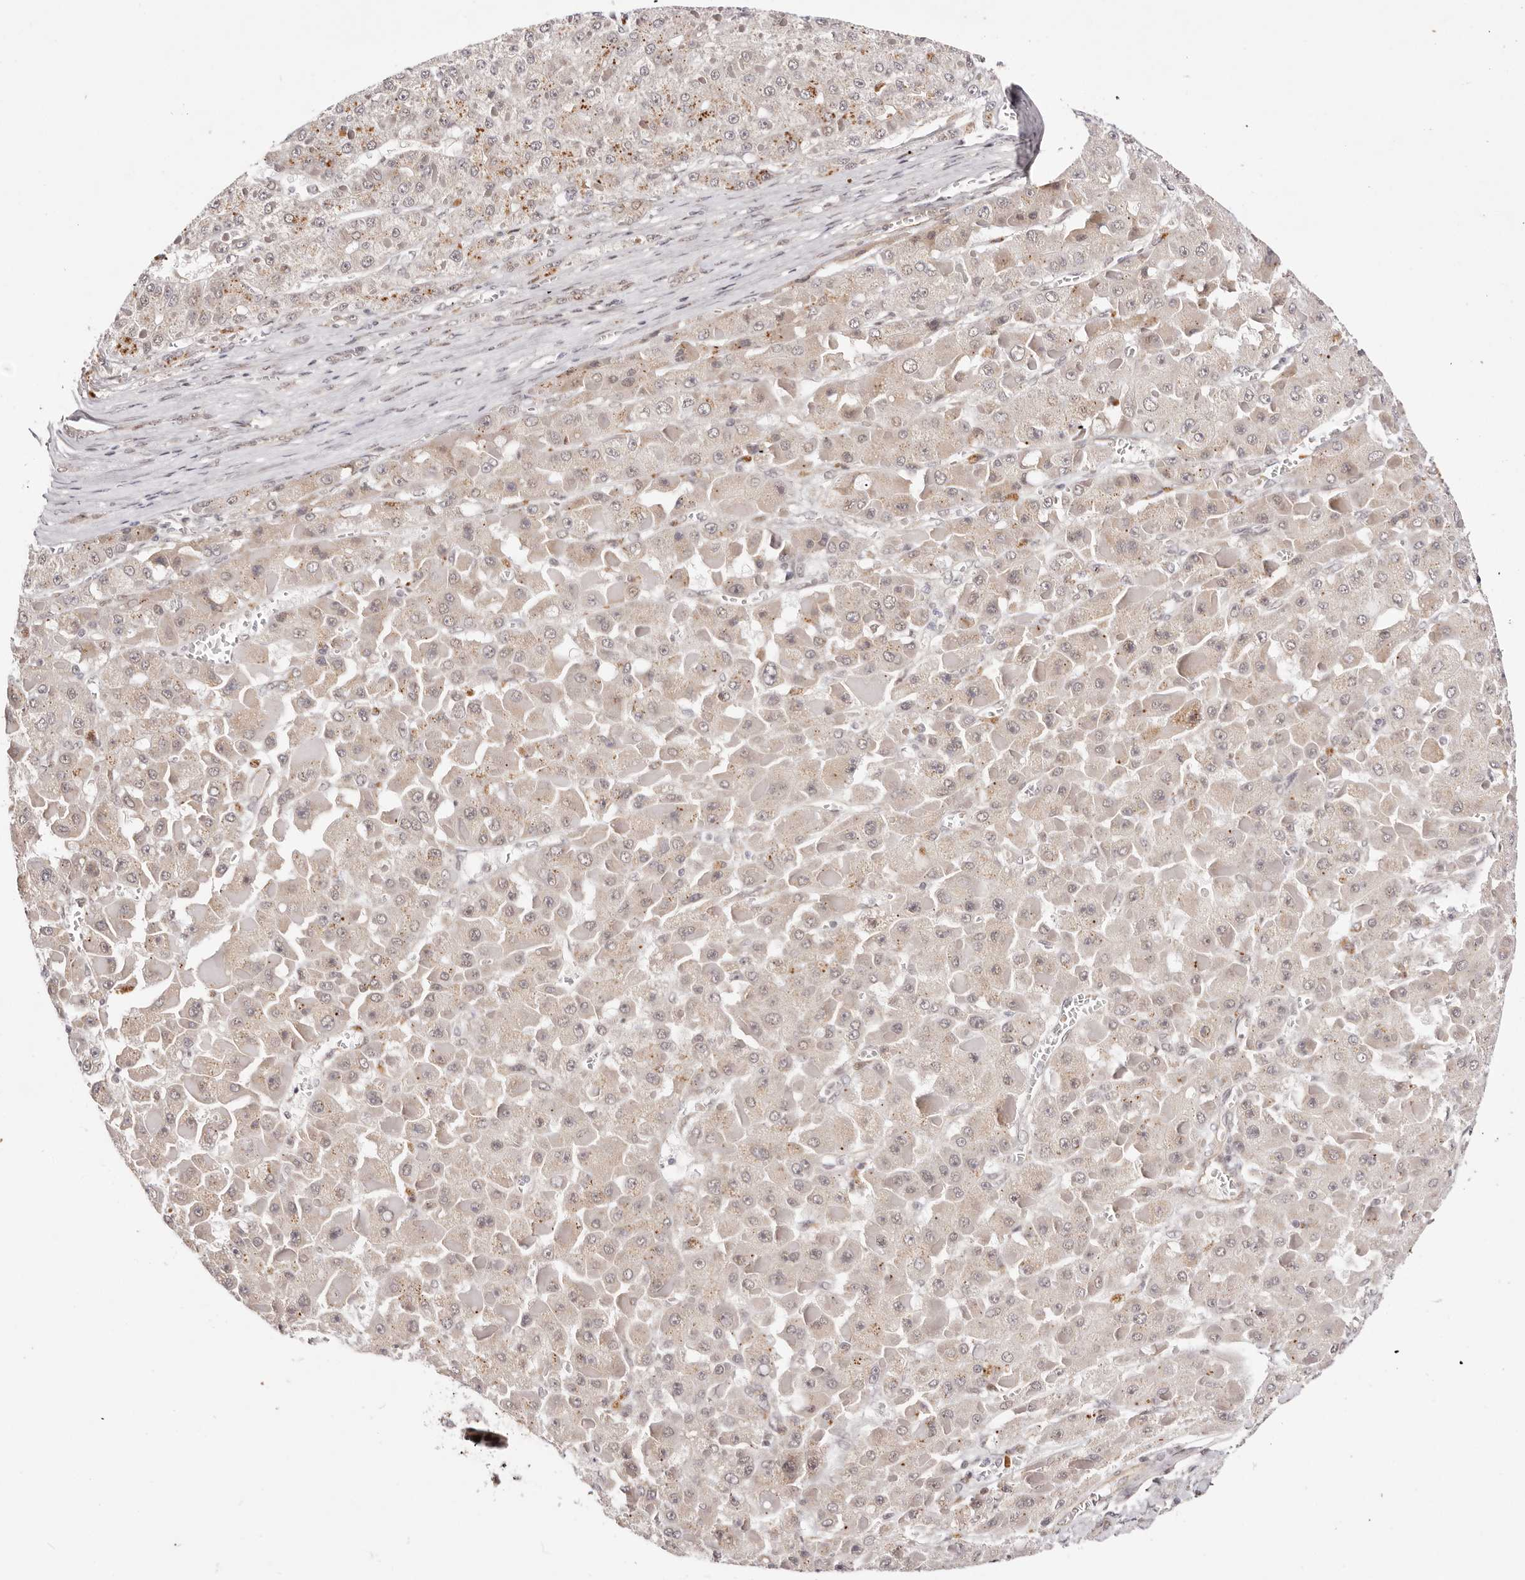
{"staining": {"intensity": "moderate", "quantity": "<25%", "location": "cytoplasmic/membranous"}, "tissue": "liver cancer", "cell_type": "Tumor cells", "image_type": "cancer", "snomed": [{"axis": "morphology", "description": "Carcinoma, Hepatocellular, NOS"}, {"axis": "topography", "description": "Liver"}], "caption": "Protein expression analysis of human hepatocellular carcinoma (liver) reveals moderate cytoplasmic/membranous positivity in approximately <25% of tumor cells.", "gene": "WRN", "patient": {"sex": "female", "age": 73}}